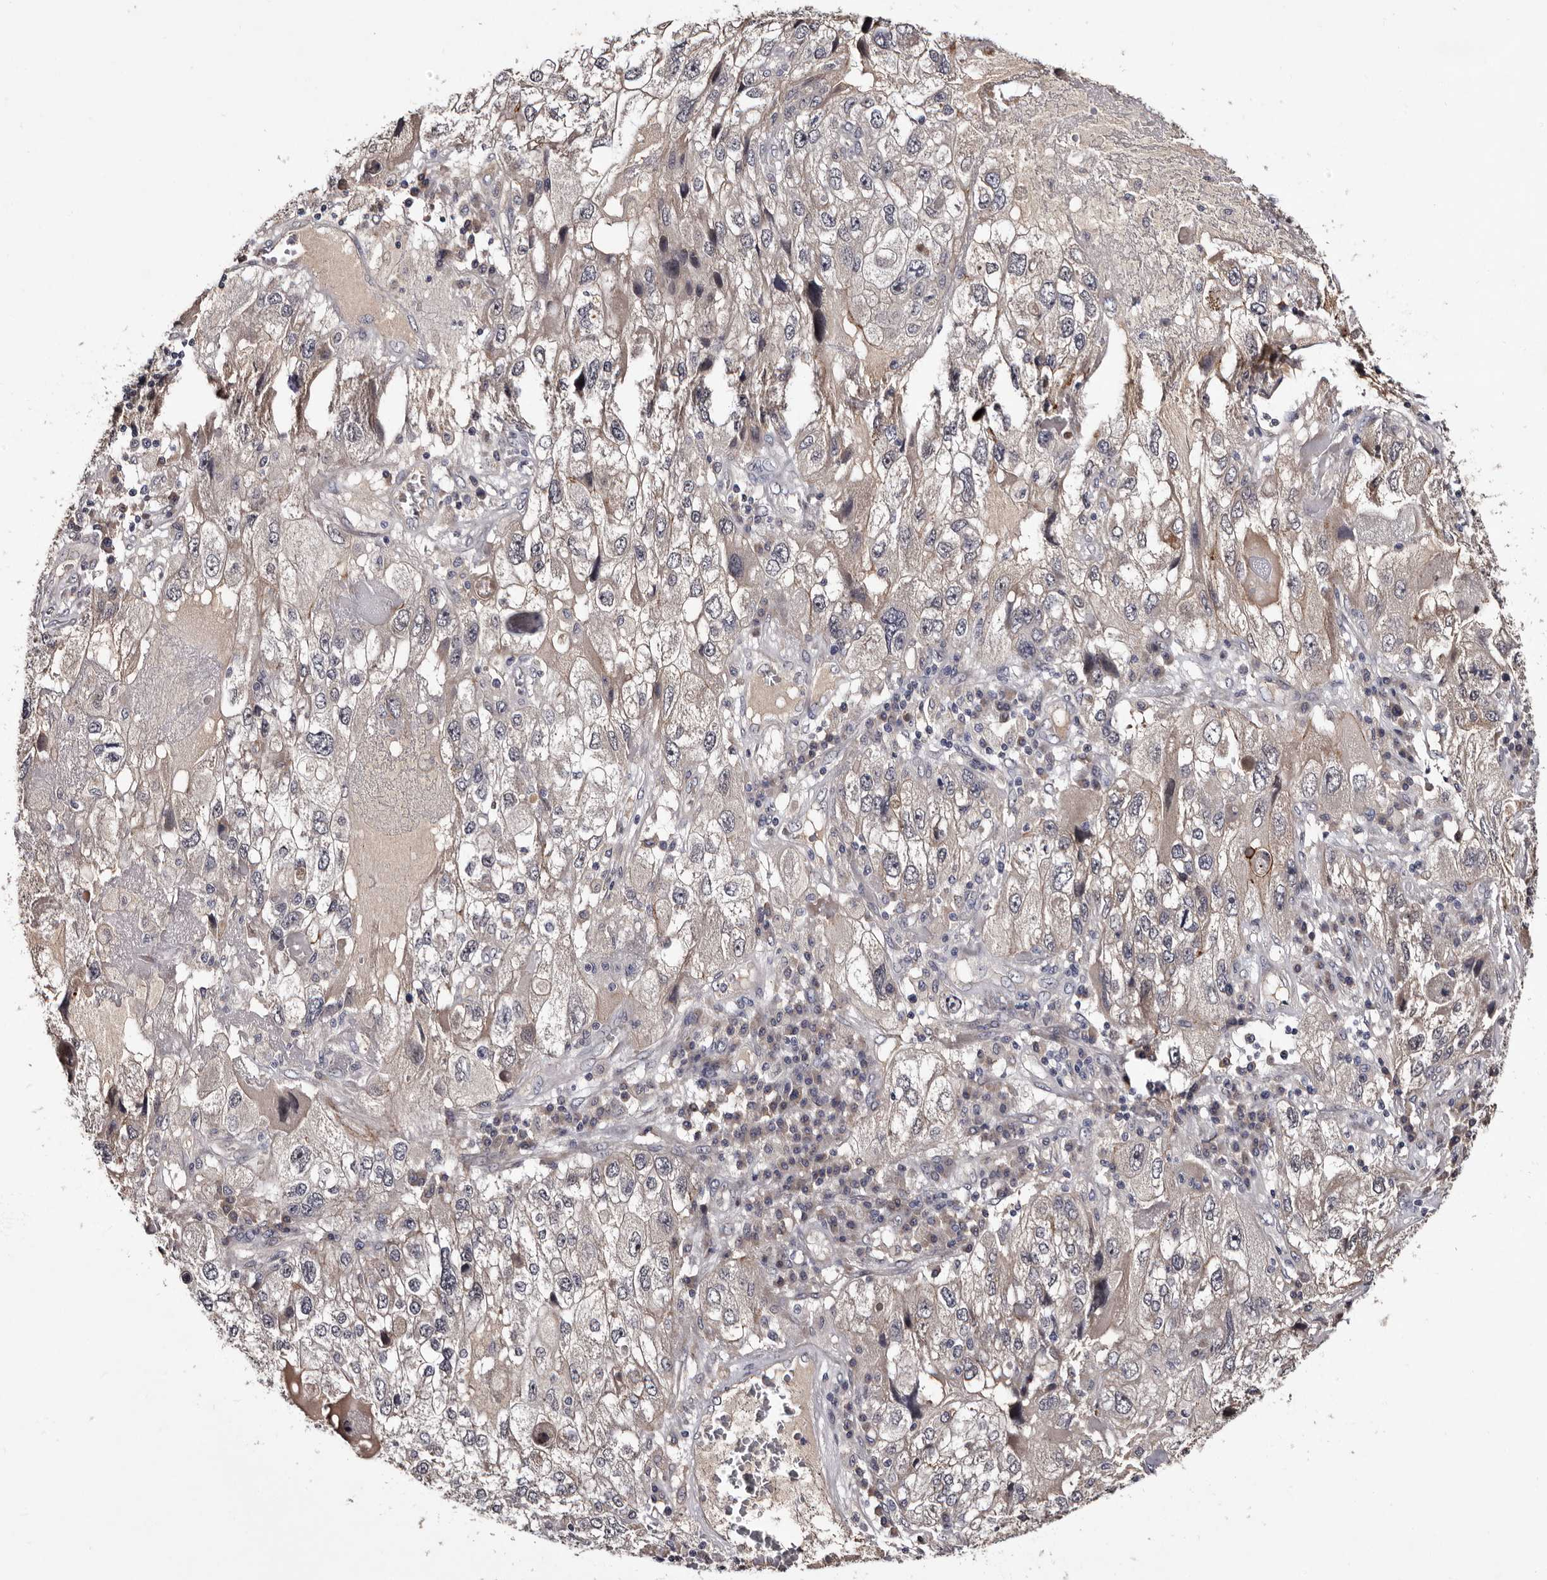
{"staining": {"intensity": "negative", "quantity": "none", "location": "none"}, "tissue": "endometrial cancer", "cell_type": "Tumor cells", "image_type": "cancer", "snomed": [{"axis": "morphology", "description": "Adenocarcinoma, NOS"}, {"axis": "topography", "description": "Endometrium"}], "caption": "Tumor cells show no significant protein staining in endometrial cancer.", "gene": "LANCL2", "patient": {"sex": "female", "age": 49}}